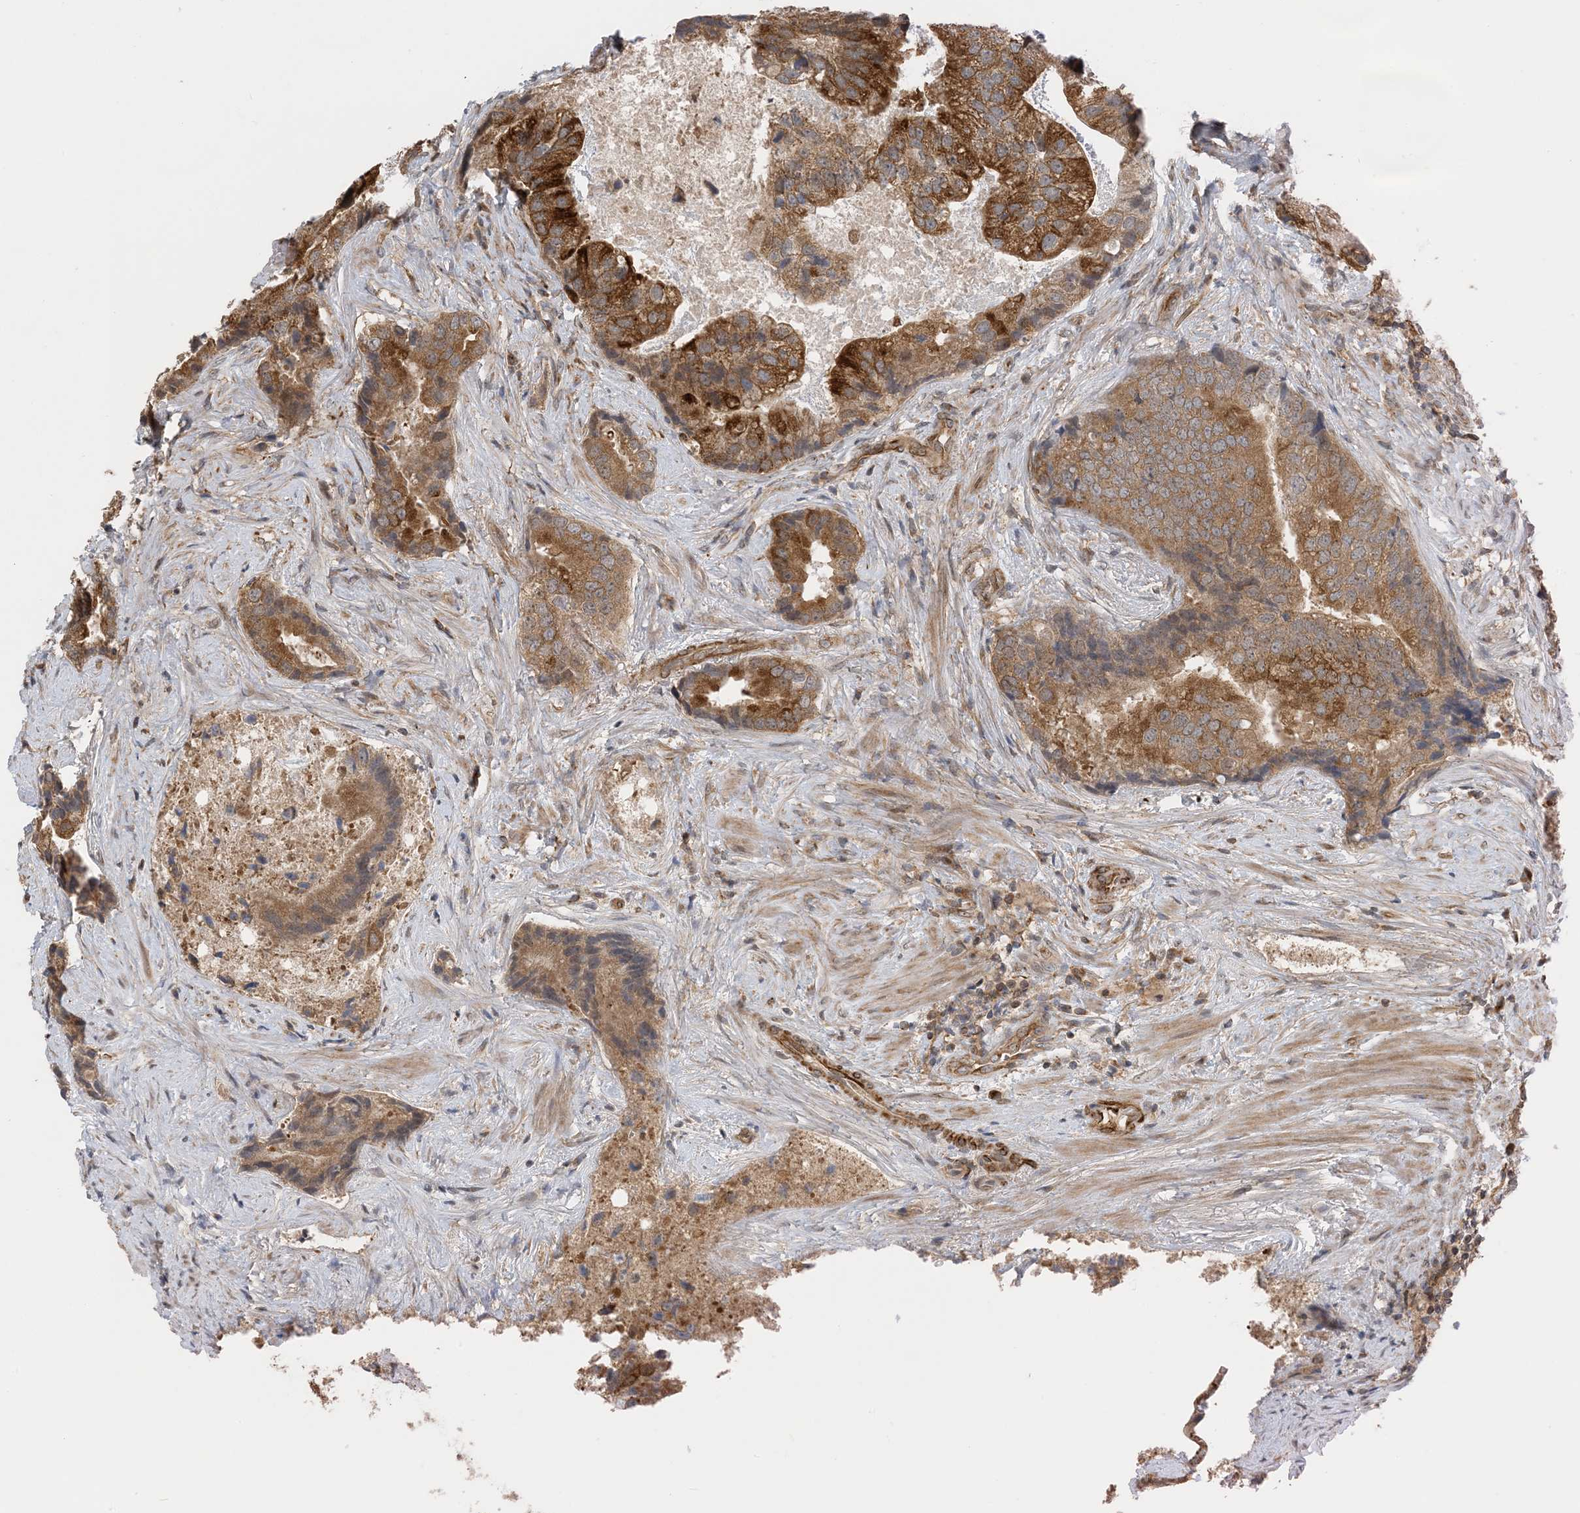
{"staining": {"intensity": "moderate", "quantity": ">75%", "location": "cytoplasmic/membranous"}, "tissue": "prostate cancer", "cell_type": "Tumor cells", "image_type": "cancer", "snomed": [{"axis": "morphology", "description": "Adenocarcinoma, High grade"}, {"axis": "topography", "description": "Prostate"}], "caption": "Immunohistochemical staining of human prostate cancer (adenocarcinoma (high-grade)) displays medium levels of moderate cytoplasmic/membranous expression in approximately >75% of tumor cells. The protein of interest is shown in brown color, while the nuclei are stained blue.", "gene": "ZBTB3", "patient": {"sex": "male", "age": 70}}